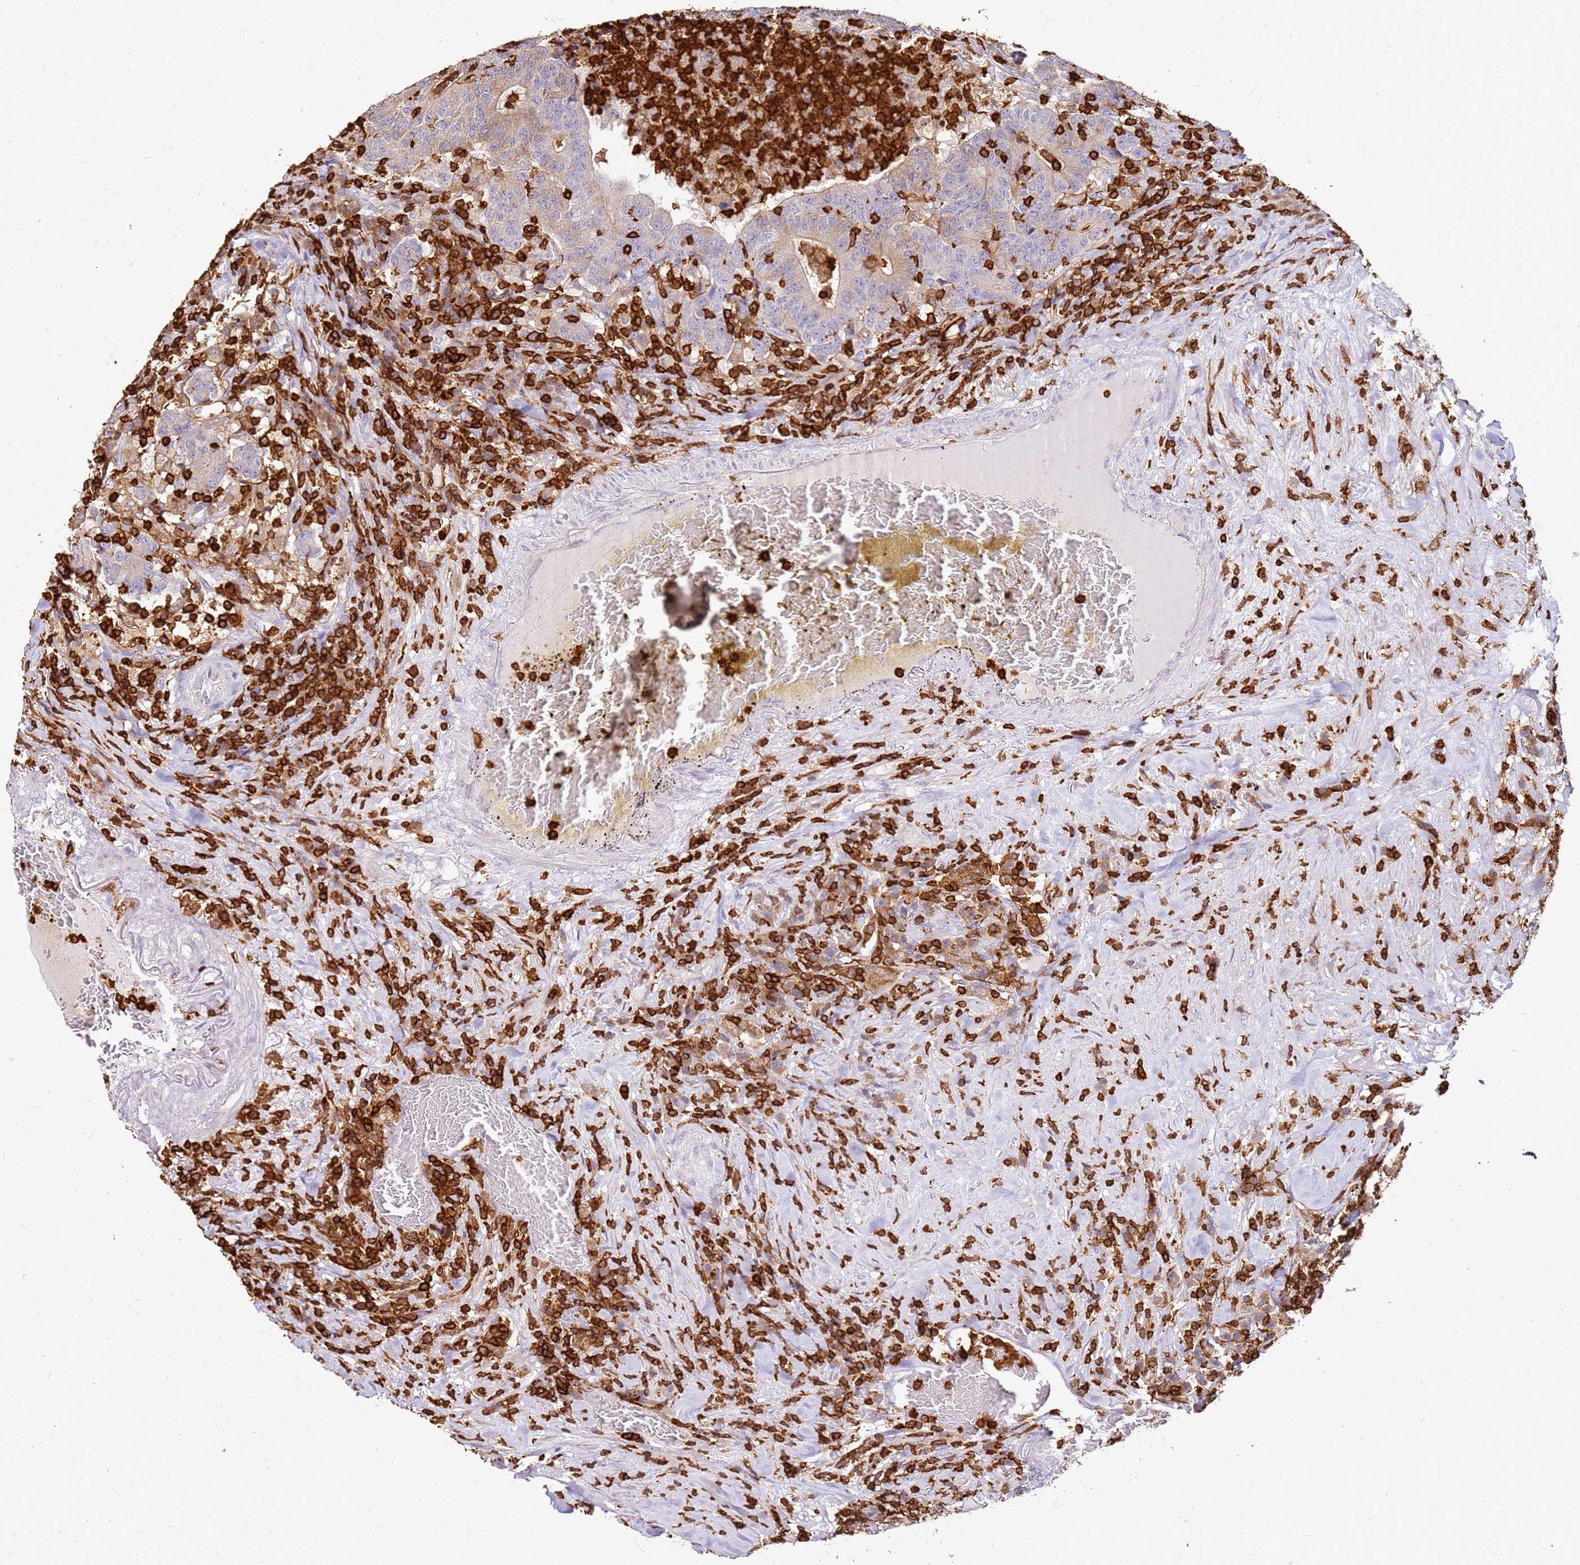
{"staining": {"intensity": "weak", "quantity": "<25%", "location": "cytoplasmic/membranous"}, "tissue": "colorectal cancer", "cell_type": "Tumor cells", "image_type": "cancer", "snomed": [{"axis": "morphology", "description": "Adenocarcinoma, NOS"}, {"axis": "topography", "description": "Colon"}], "caption": "An immunohistochemistry (IHC) photomicrograph of colorectal cancer (adenocarcinoma) is shown. There is no staining in tumor cells of colorectal cancer (adenocarcinoma). Nuclei are stained in blue.", "gene": "CORO1A", "patient": {"sex": "female", "age": 75}}